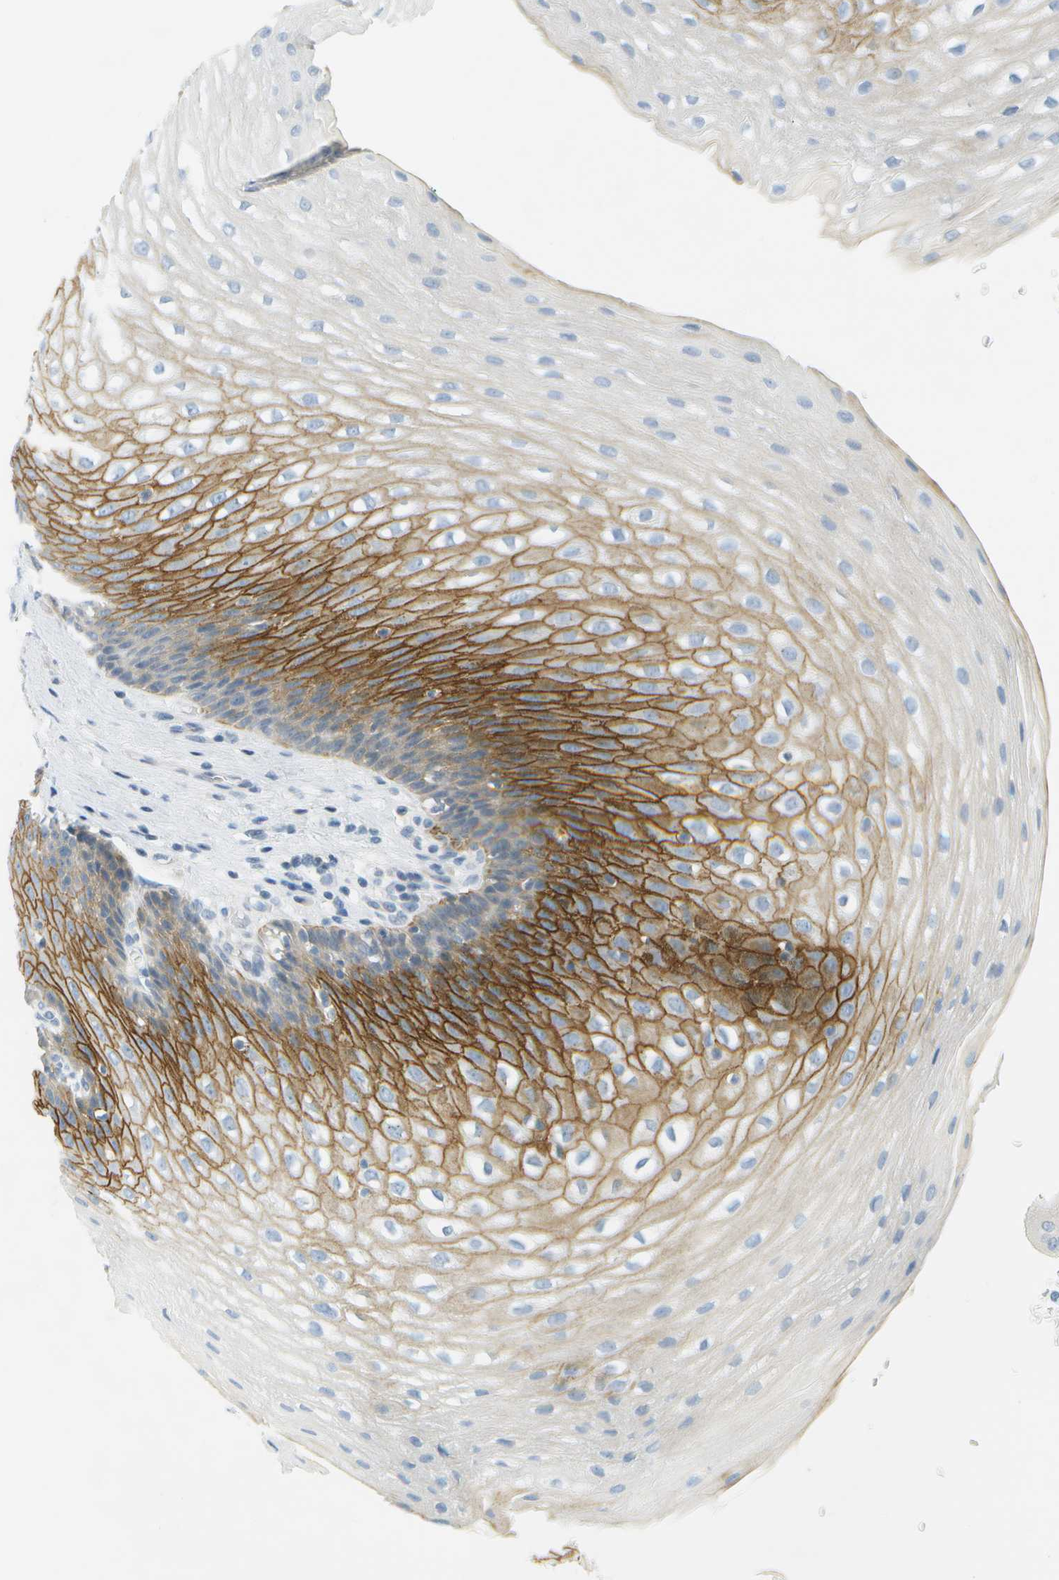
{"staining": {"intensity": "strong", "quantity": "<25%", "location": "cytoplasmic/membranous"}, "tissue": "esophagus", "cell_type": "Squamous epithelial cells", "image_type": "normal", "snomed": [{"axis": "morphology", "description": "Normal tissue, NOS"}, {"axis": "topography", "description": "Esophagus"}], "caption": "Immunohistochemistry of benign esophagus displays medium levels of strong cytoplasmic/membranous expression in about <25% of squamous epithelial cells. Immunohistochemistry stains the protein of interest in brown and the nuclei are stained blue.", "gene": "SMYD5", "patient": {"sex": "male", "age": 48}}